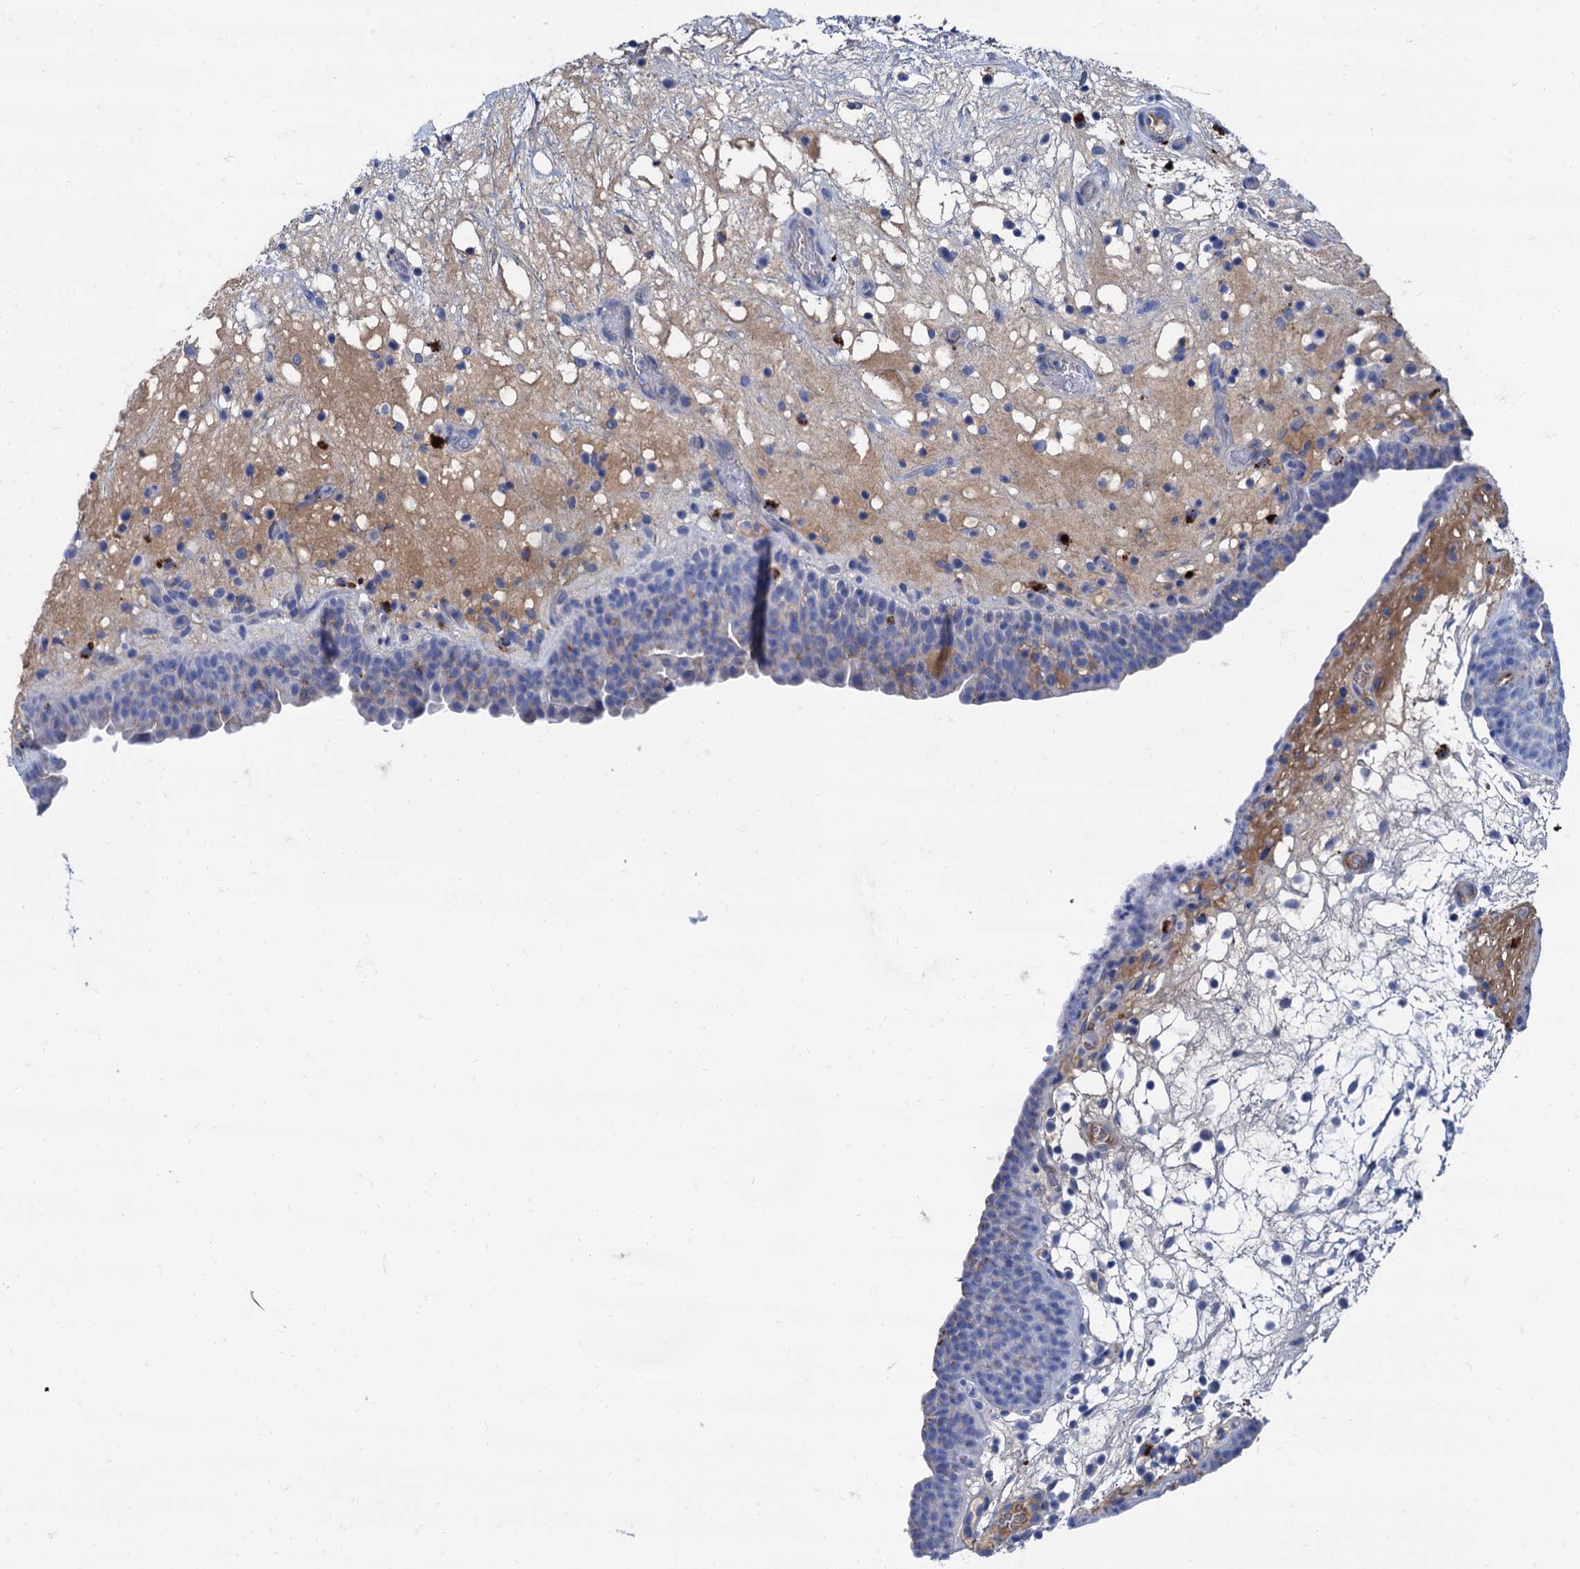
{"staining": {"intensity": "moderate", "quantity": "<25%", "location": "cytoplasmic/membranous"}, "tissue": "urinary bladder", "cell_type": "Urothelial cells", "image_type": "normal", "snomed": [{"axis": "morphology", "description": "Normal tissue, NOS"}, {"axis": "topography", "description": "Urinary bladder"}], "caption": "Urinary bladder stained for a protein displays moderate cytoplasmic/membranous positivity in urothelial cells. Immunohistochemistry stains the protein in brown and the nuclei are stained blue.", "gene": "APOD", "patient": {"sex": "male", "age": 71}}